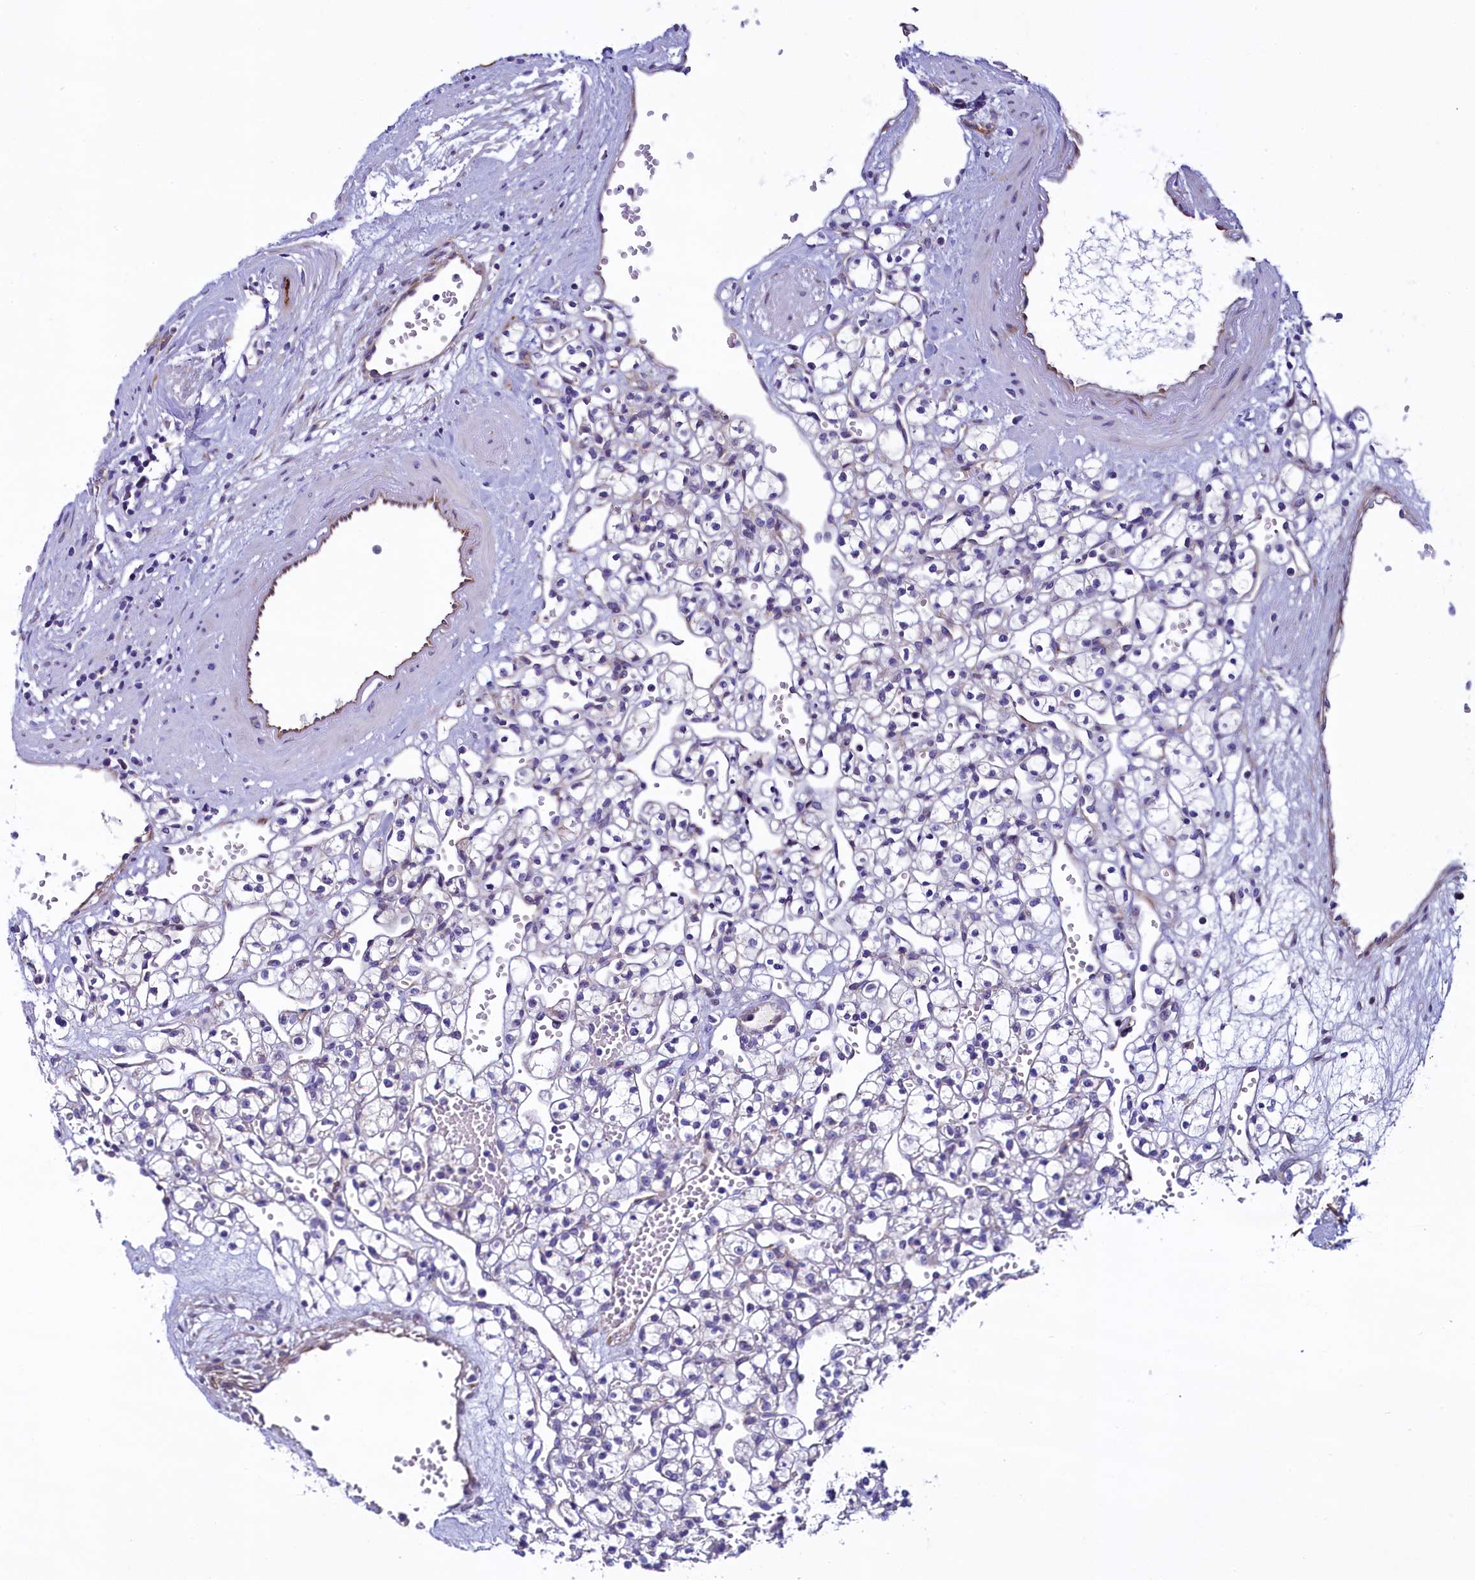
{"staining": {"intensity": "negative", "quantity": "none", "location": "none"}, "tissue": "renal cancer", "cell_type": "Tumor cells", "image_type": "cancer", "snomed": [{"axis": "morphology", "description": "Adenocarcinoma, NOS"}, {"axis": "topography", "description": "Kidney"}], "caption": "Tumor cells are negative for protein expression in human renal cancer. The staining was performed using DAB to visualize the protein expression in brown, while the nuclei were stained in blue with hematoxylin (Magnification: 20x).", "gene": "KRBOX5", "patient": {"sex": "female", "age": 59}}